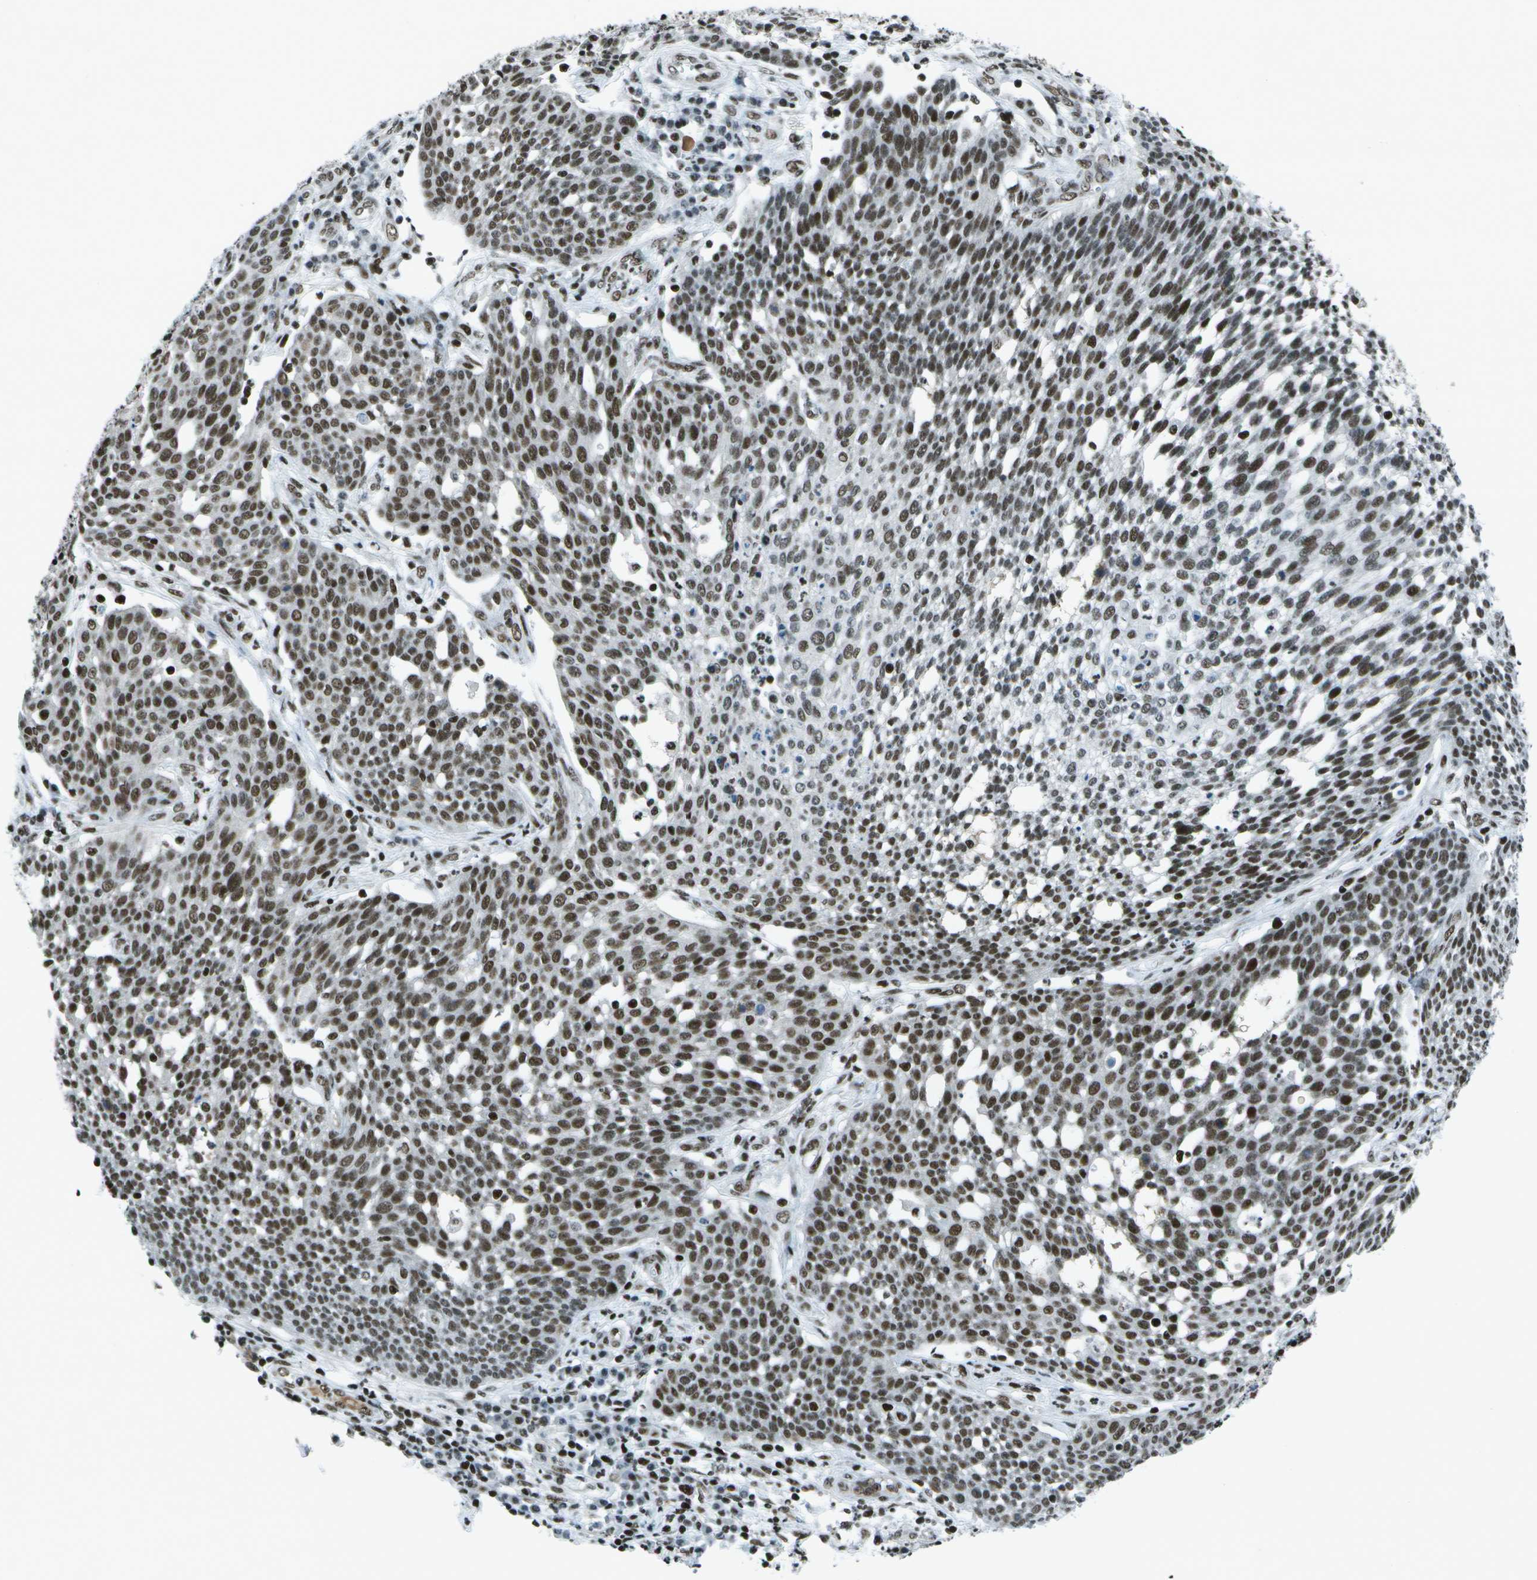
{"staining": {"intensity": "moderate", "quantity": ">75%", "location": "nuclear"}, "tissue": "cervical cancer", "cell_type": "Tumor cells", "image_type": "cancer", "snomed": [{"axis": "morphology", "description": "Squamous cell carcinoma, NOS"}, {"axis": "topography", "description": "Cervix"}], "caption": "Immunohistochemical staining of human cervical cancer (squamous cell carcinoma) shows moderate nuclear protein positivity in about >75% of tumor cells. The staining was performed using DAB, with brown indicating positive protein expression. Nuclei are stained blue with hematoxylin.", "gene": "MTA2", "patient": {"sex": "female", "age": 34}}